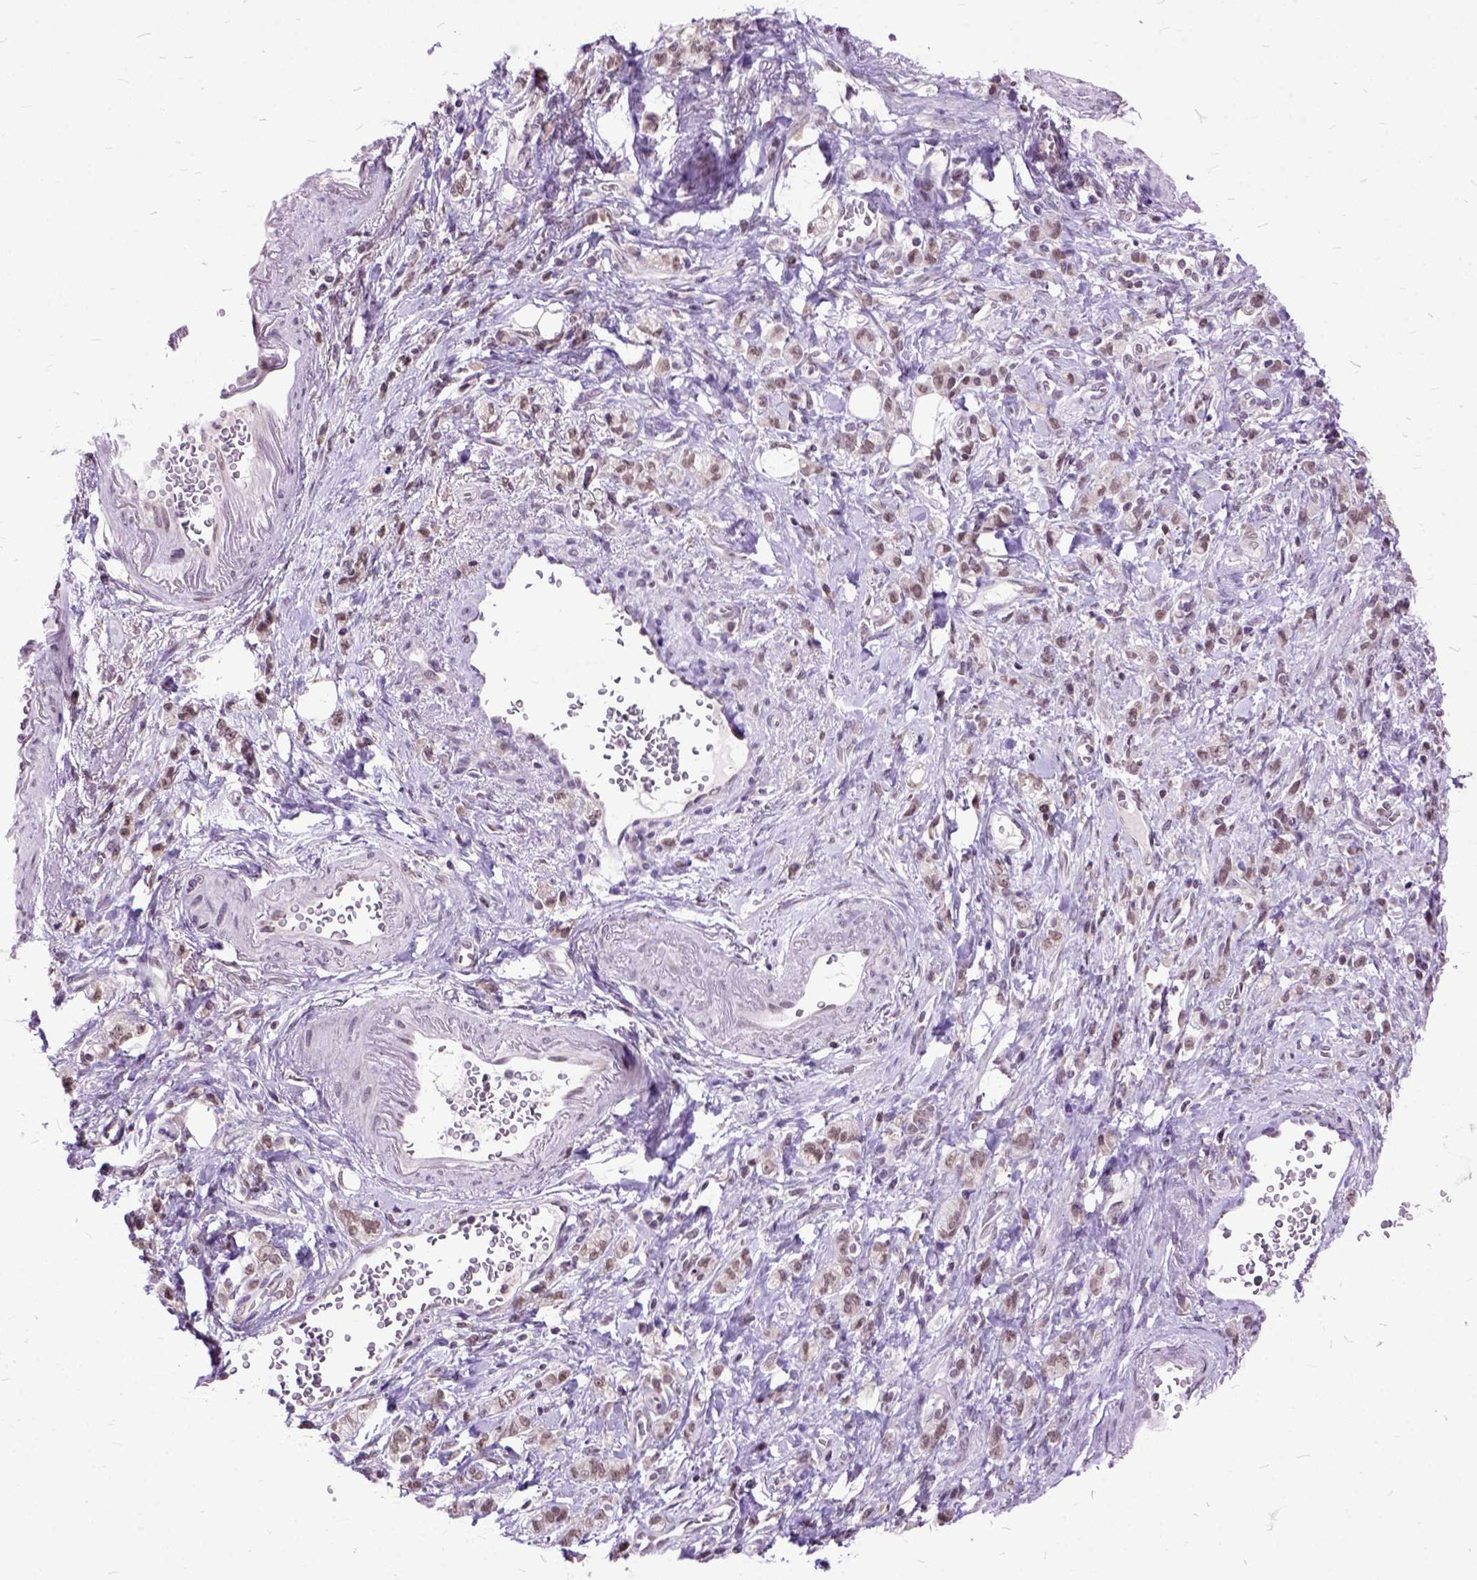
{"staining": {"intensity": "moderate", "quantity": "25%-75%", "location": "nuclear"}, "tissue": "stomach cancer", "cell_type": "Tumor cells", "image_type": "cancer", "snomed": [{"axis": "morphology", "description": "Adenocarcinoma, NOS"}, {"axis": "topography", "description": "Stomach"}], "caption": "High-power microscopy captured an immunohistochemistry image of stomach cancer, revealing moderate nuclear staining in approximately 25%-75% of tumor cells. Immunohistochemistry (ihc) stains the protein in brown and the nuclei are stained blue.", "gene": "ORC5", "patient": {"sex": "male", "age": 77}}